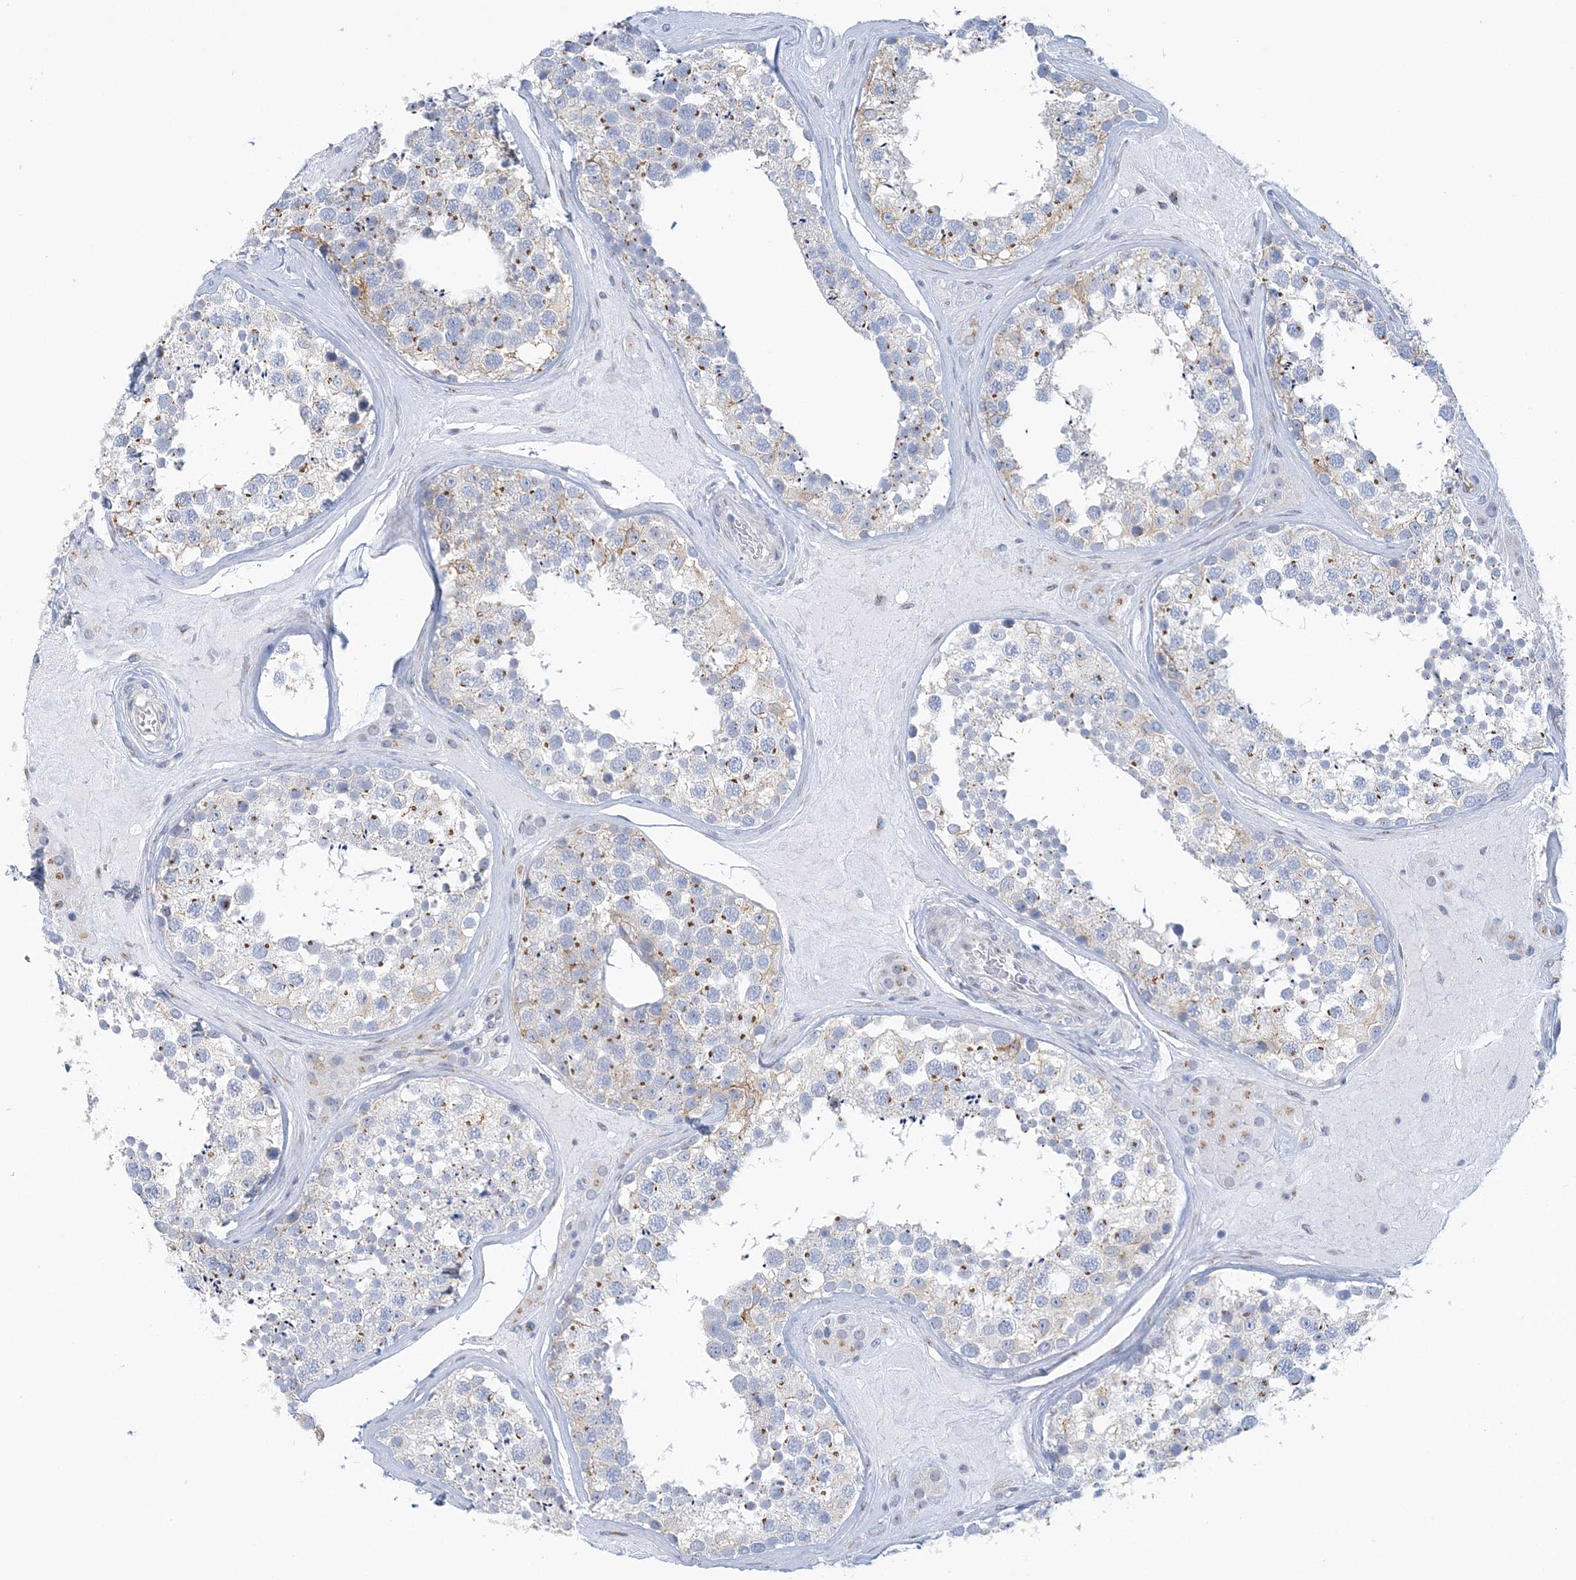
{"staining": {"intensity": "moderate", "quantity": "<25%", "location": "cytoplasmic/membranous"}, "tissue": "testis", "cell_type": "Cells in seminiferous ducts", "image_type": "normal", "snomed": [{"axis": "morphology", "description": "Normal tissue, NOS"}, {"axis": "topography", "description": "Testis"}], "caption": "Testis stained with immunohistochemistry demonstrates moderate cytoplasmic/membranous positivity in approximately <25% of cells in seminiferous ducts.", "gene": "PLEKHG4B", "patient": {"sex": "male", "age": 46}}